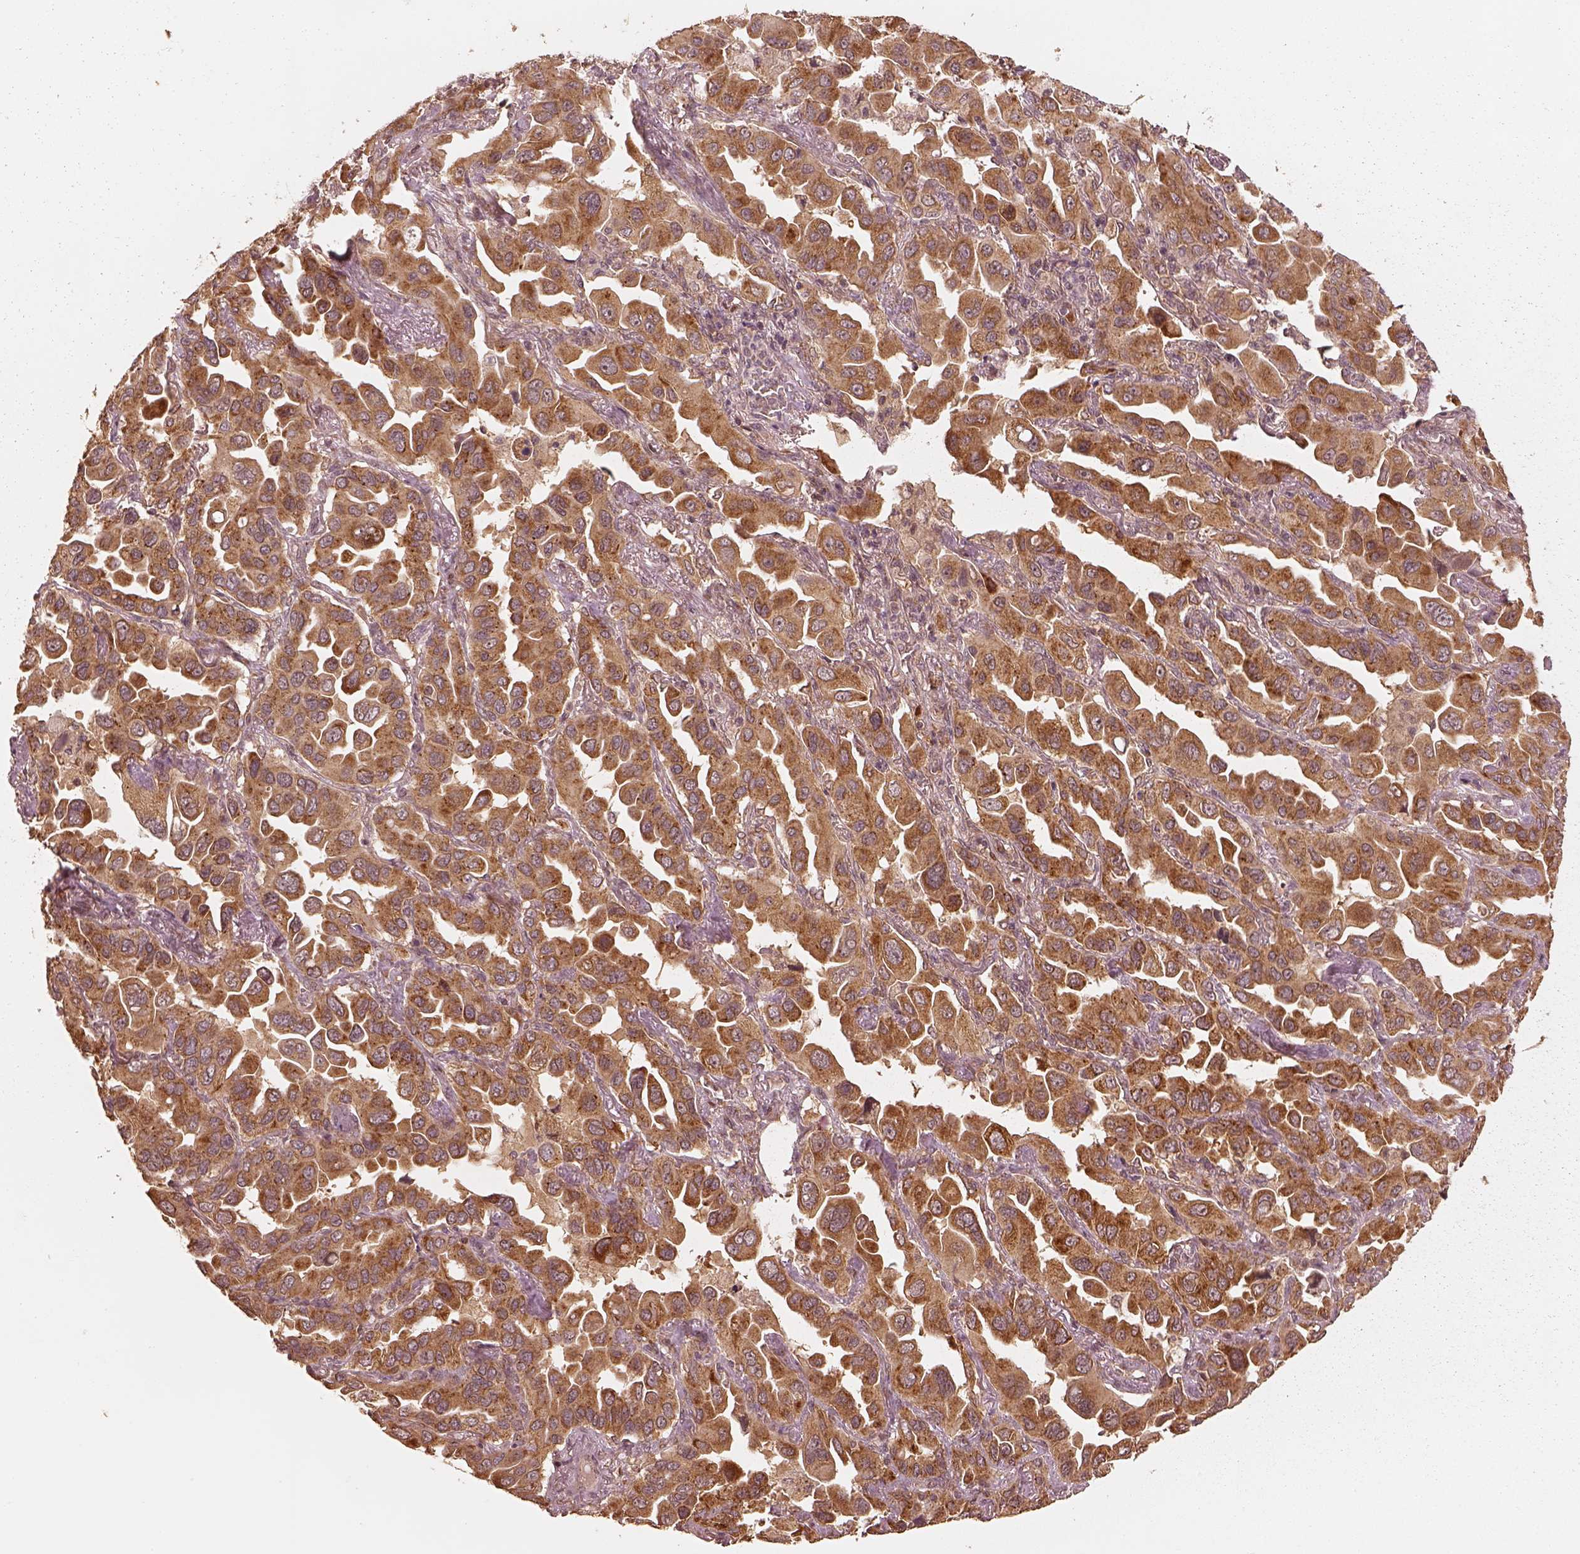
{"staining": {"intensity": "moderate", "quantity": ">75%", "location": "cytoplasmic/membranous"}, "tissue": "lung cancer", "cell_type": "Tumor cells", "image_type": "cancer", "snomed": [{"axis": "morphology", "description": "Adenocarcinoma, NOS"}, {"axis": "topography", "description": "Lung"}], "caption": "High-magnification brightfield microscopy of lung cancer stained with DAB (brown) and counterstained with hematoxylin (blue). tumor cells exhibit moderate cytoplasmic/membranous staining is present in approximately>75% of cells.", "gene": "DNAJC25", "patient": {"sex": "male", "age": 64}}